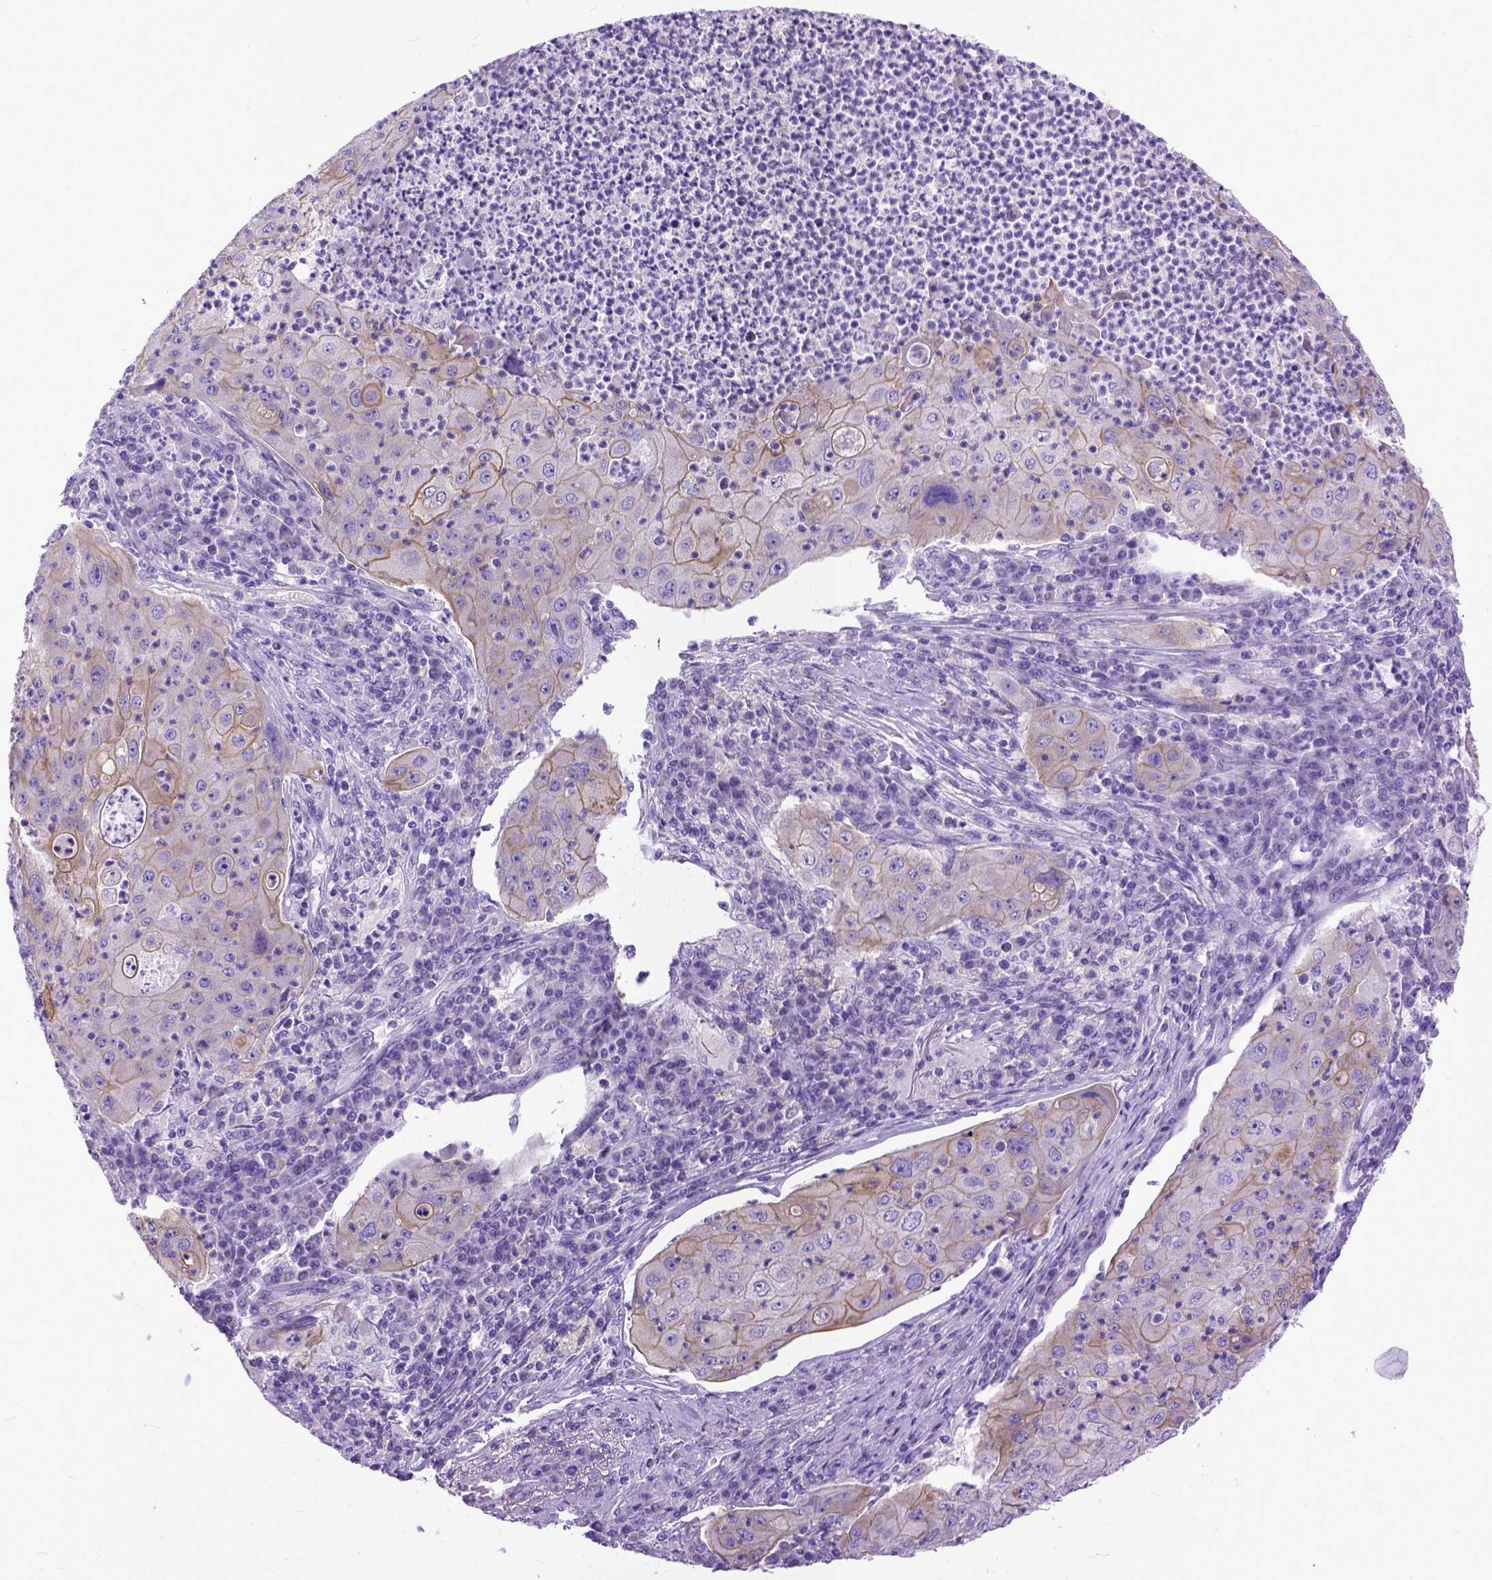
{"staining": {"intensity": "moderate", "quantity": "25%-75%", "location": "cytoplasmic/membranous"}, "tissue": "lung cancer", "cell_type": "Tumor cells", "image_type": "cancer", "snomed": [{"axis": "morphology", "description": "Squamous cell carcinoma, NOS"}, {"axis": "topography", "description": "Lung"}], "caption": "Immunohistochemical staining of human lung squamous cell carcinoma displays medium levels of moderate cytoplasmic/membranous protein expression in approximately 25%-75% of tumor cells. The protein of interest is shown in brown color, while the nuclei are stained blue.", "gene": "PPL", "patient": {"sex": "female", "age": 59}}